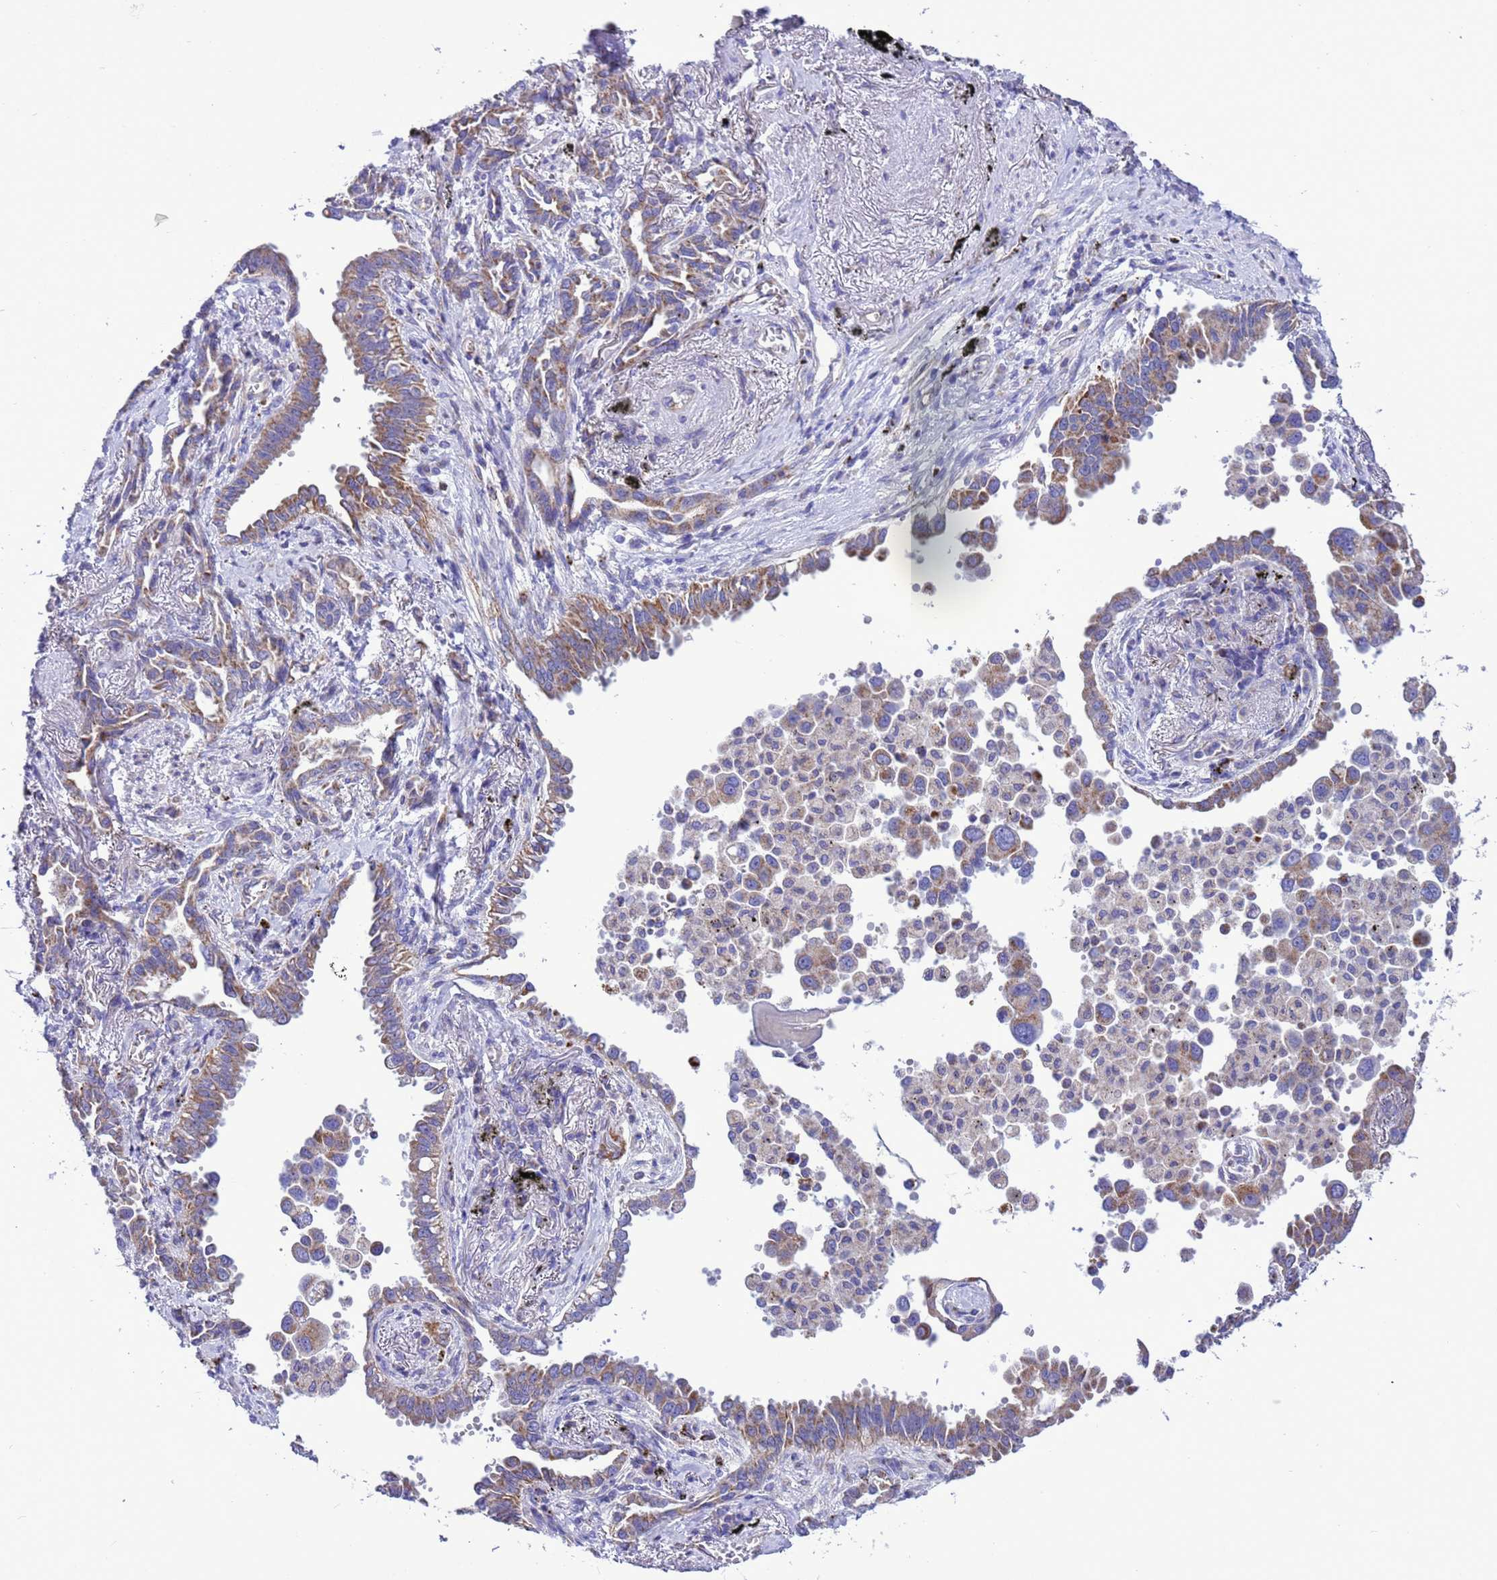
{"staining": {"intensity": "weak", "quantity": "25%-75%", "location": "cytoplasmic/membranous"}, "tissue": "lung cancer", "cell_type": "Tumor cells", "image_type": "cancer", "snomed": [{"axis": "morphology", "description": "Adenocarcinoma, NOS"}, {"axis": "topography", "description": "Lung"}], "caption": "Brown immunohistochemical staining in lung adenocarcinoma reveals weak cytoplasmic/membranous expression in about 25%-75% of tumor cells.", "gene": "CCDC191", "patient": {"sex": "male", "age": 67}}